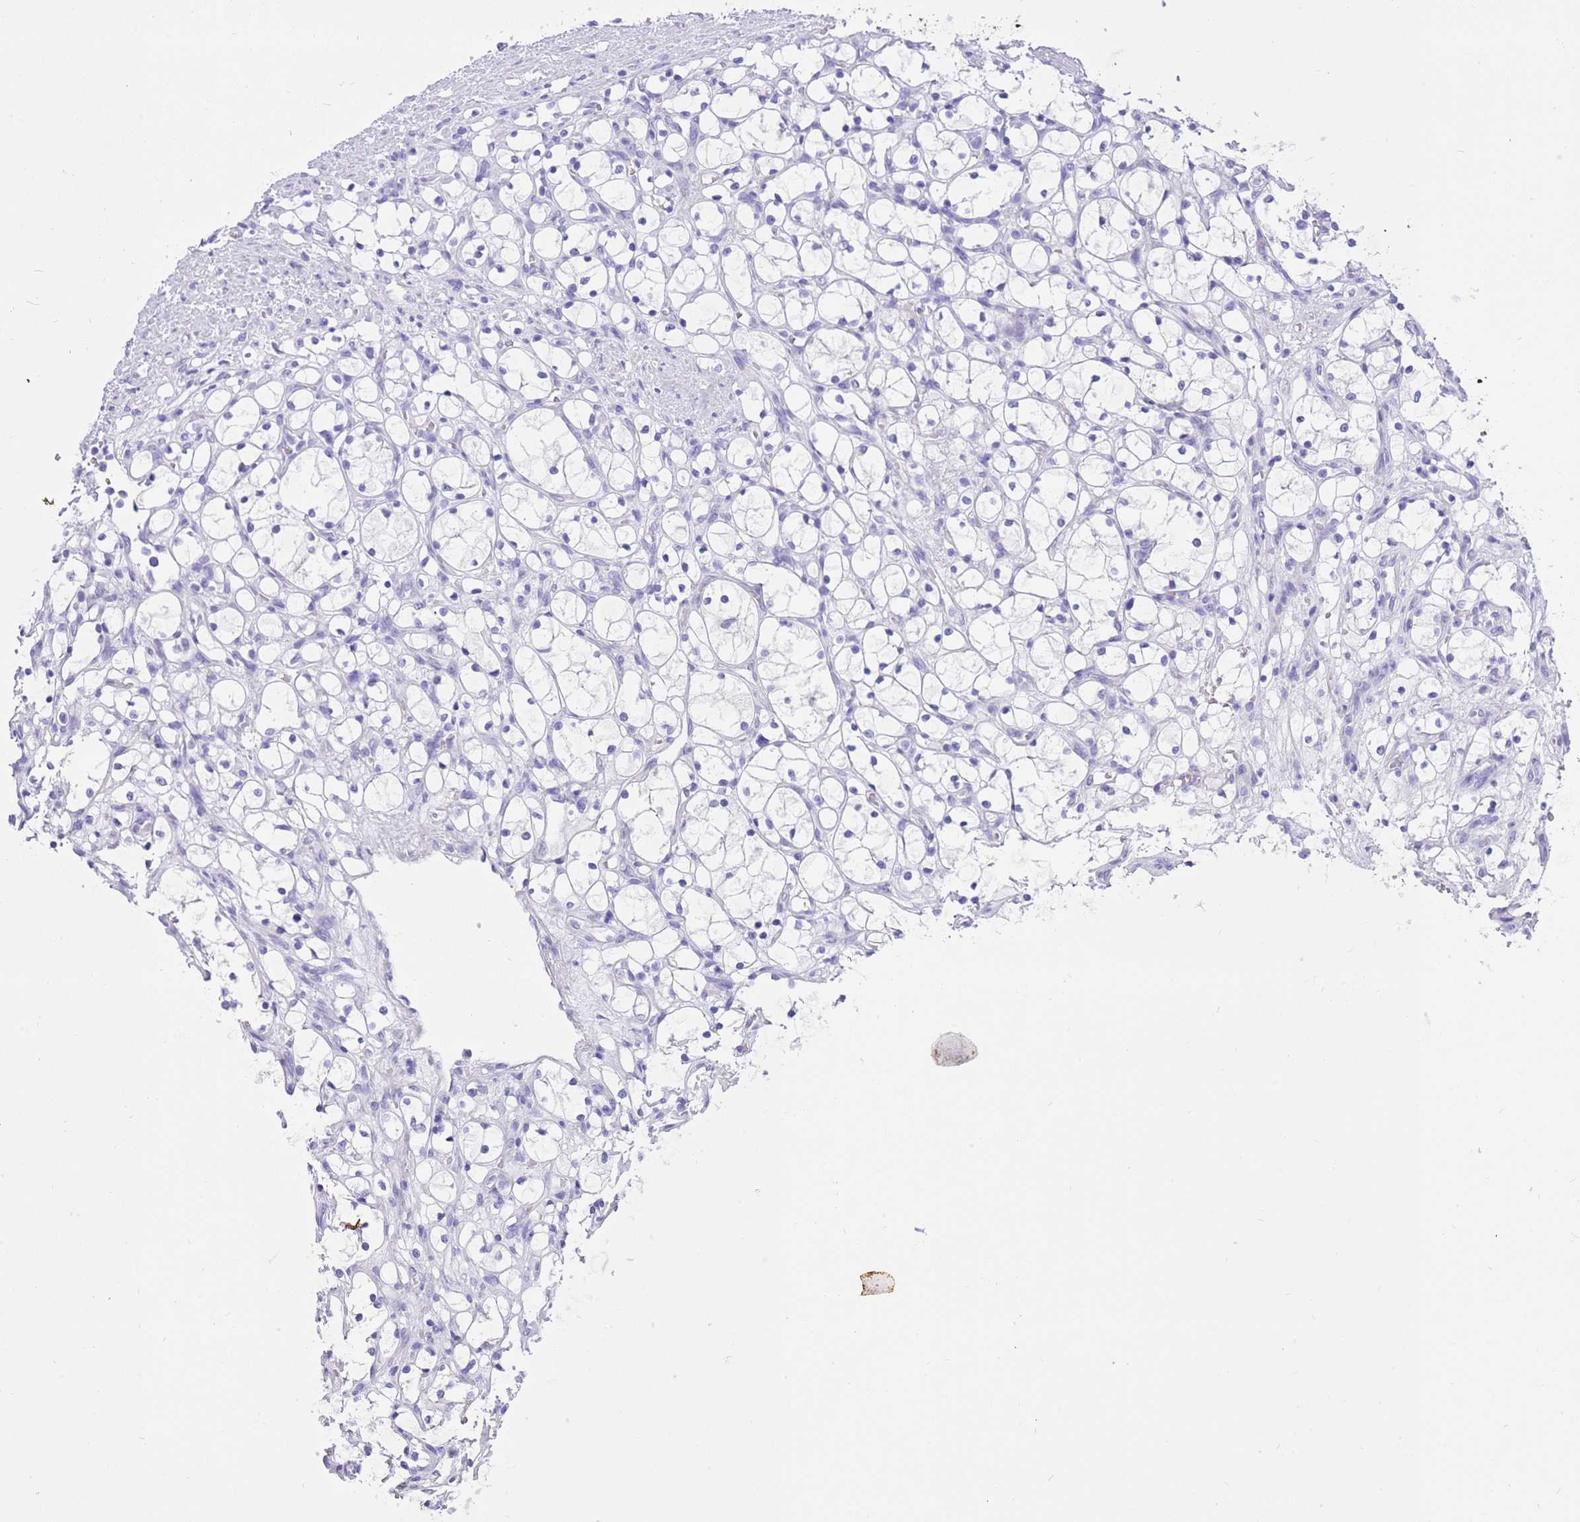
{"staining": {"intensity": "negative", "quantity": "none", "location": "none"}, "tissue": "renal cancer", "cell_type": "Tumor cells", "image_type": "cancer", "snomed": [{"axis": "morphology", "description": "Adenocarcinoma, NOS"}, {"axis": "topography", "description": "Kidney"}], "caption": "The histopathology image reveals no significant staining in tumor cells of adenocarcinoma (renal).", "gene": "R3HDM4", "patient": {"sex": "female", "age": 69}}